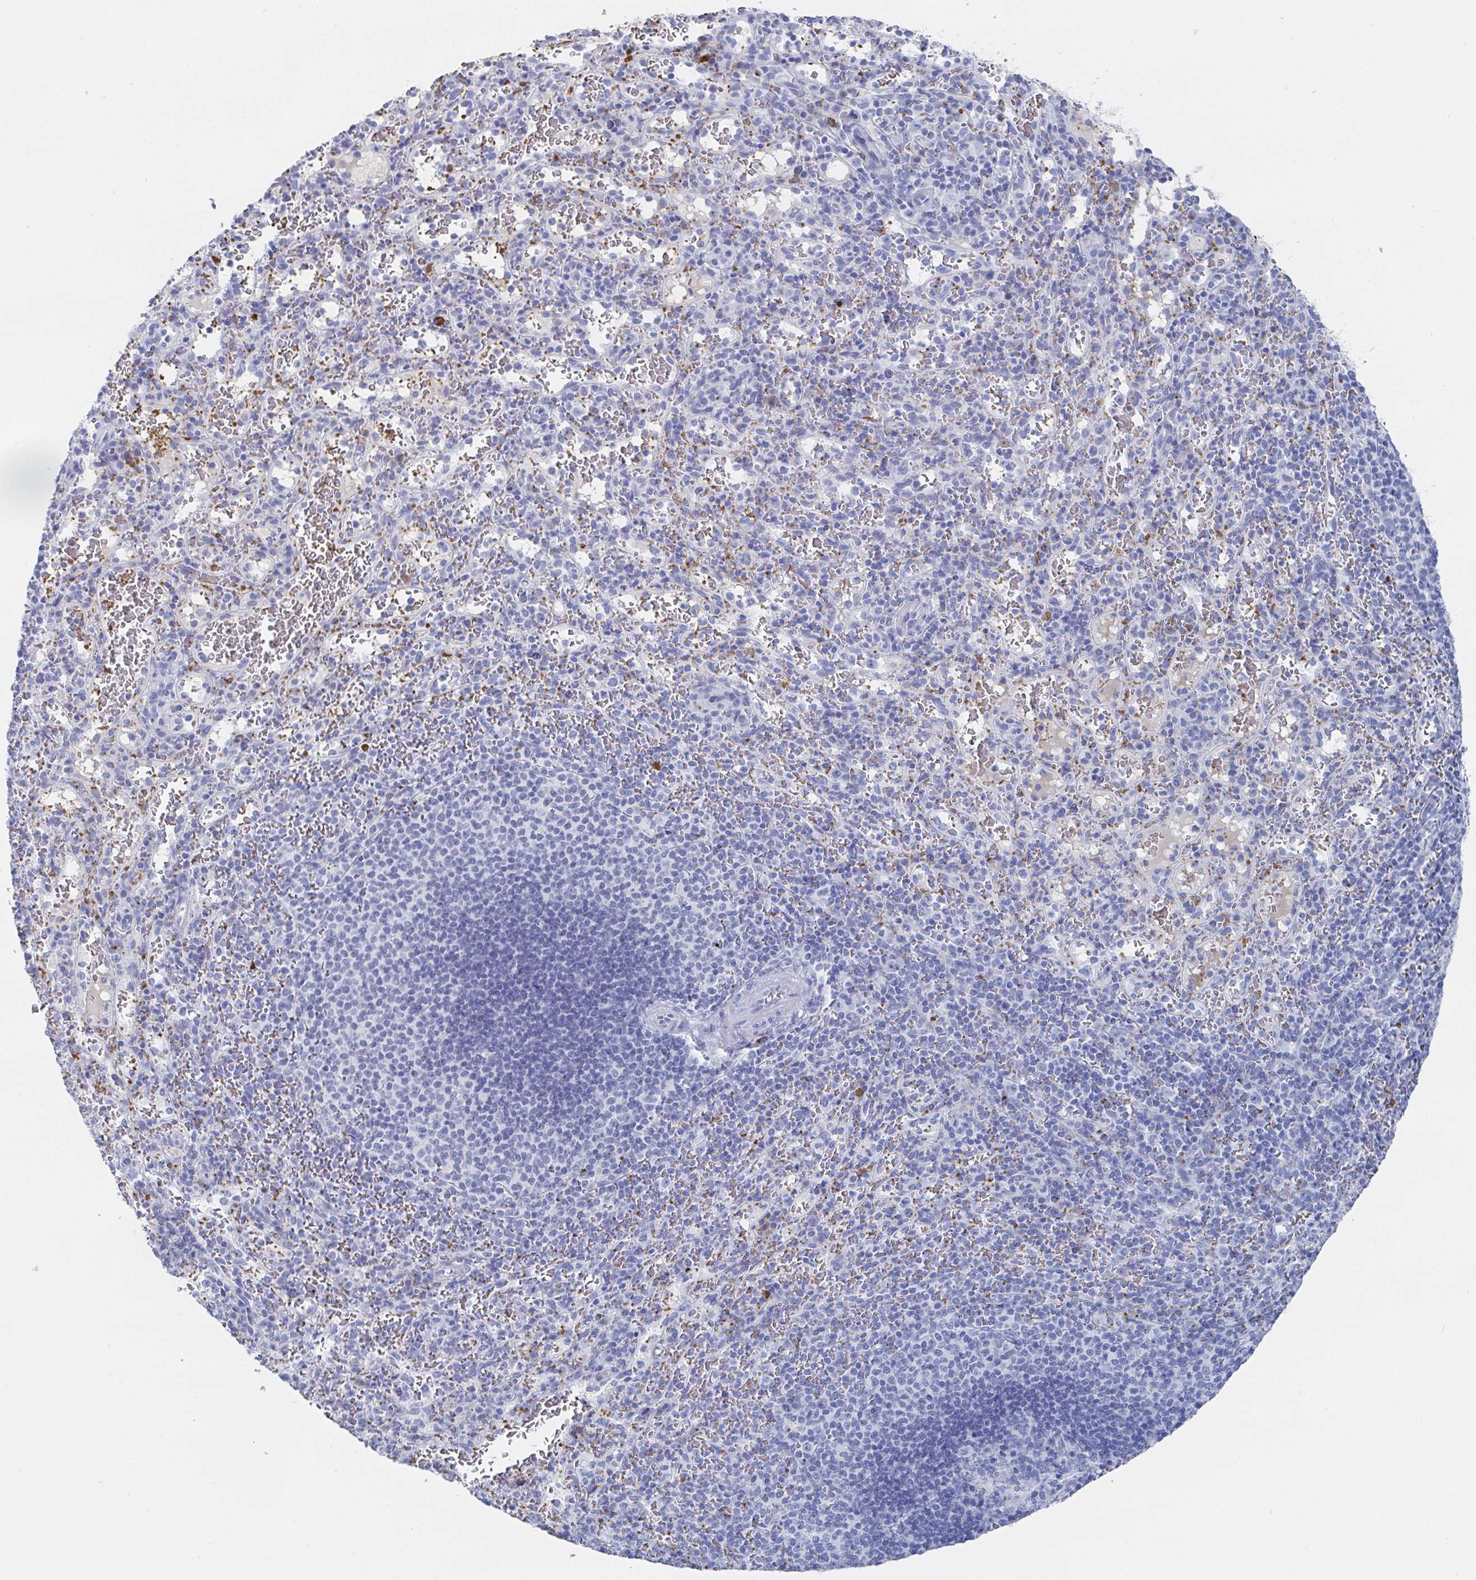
{"staining": {"intensity": "negative", "quantity": "none", "location": "none"}, "tissue": "spleen", "cell_type": "Cells in red pulp", "image_type": "normal", "snomed": [{"axis": "morphology", "description": "Normal tissue, NOS"}, {"axis": "topography", "description": "Spleen"}], "caption": "Spleen was stained to show a protein in brown. There is no significant positivity in cells in red pulp. (DAB immunohistochemistry (IHC) visualized using brightfield microscopy, high magnification).", "gene": "OR2A1", "patient": {"sex": "male", "age": 57}}